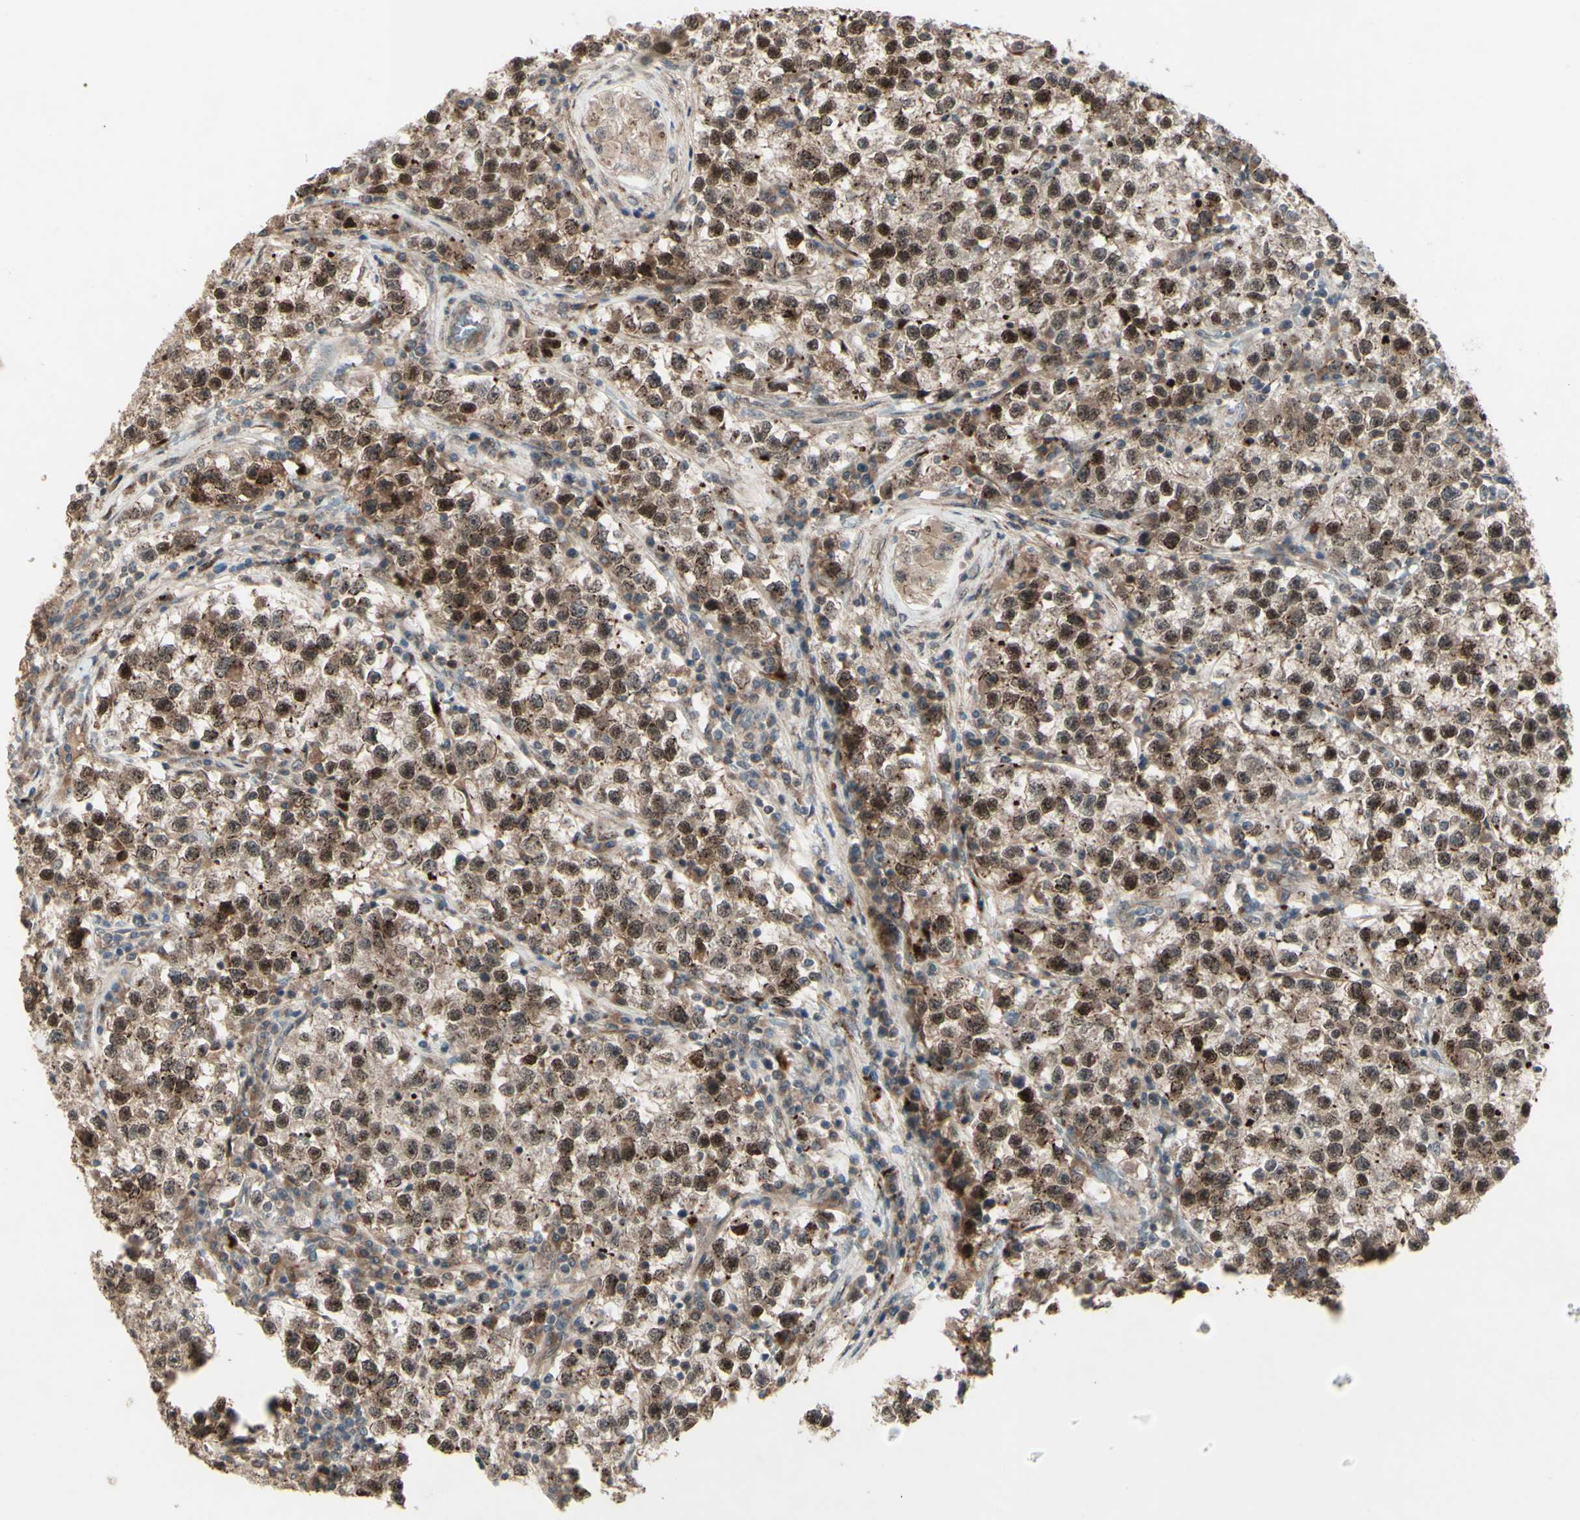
{"staining": {"intensity": "strong", "quantity": ">75%", "location": "cytoplasmic/membranous,nuclear"}, "tissue": "testis cancer", "cell_type": "Tumor cells", "image_type": "cancer", "snomed": [{"axis": "morphology", "description": "Seminoma, NOS"}, {"axis": "topography", "description": "Testis"}], "caption": "Immunohistochemical staining of human testis seminoma reveals strong cytoplasmic/membranous and nuclear protein expression in approximately >75% of tumor cells.", "gene": "MLF2", "patient": {"sex": "male", "age": 22}}